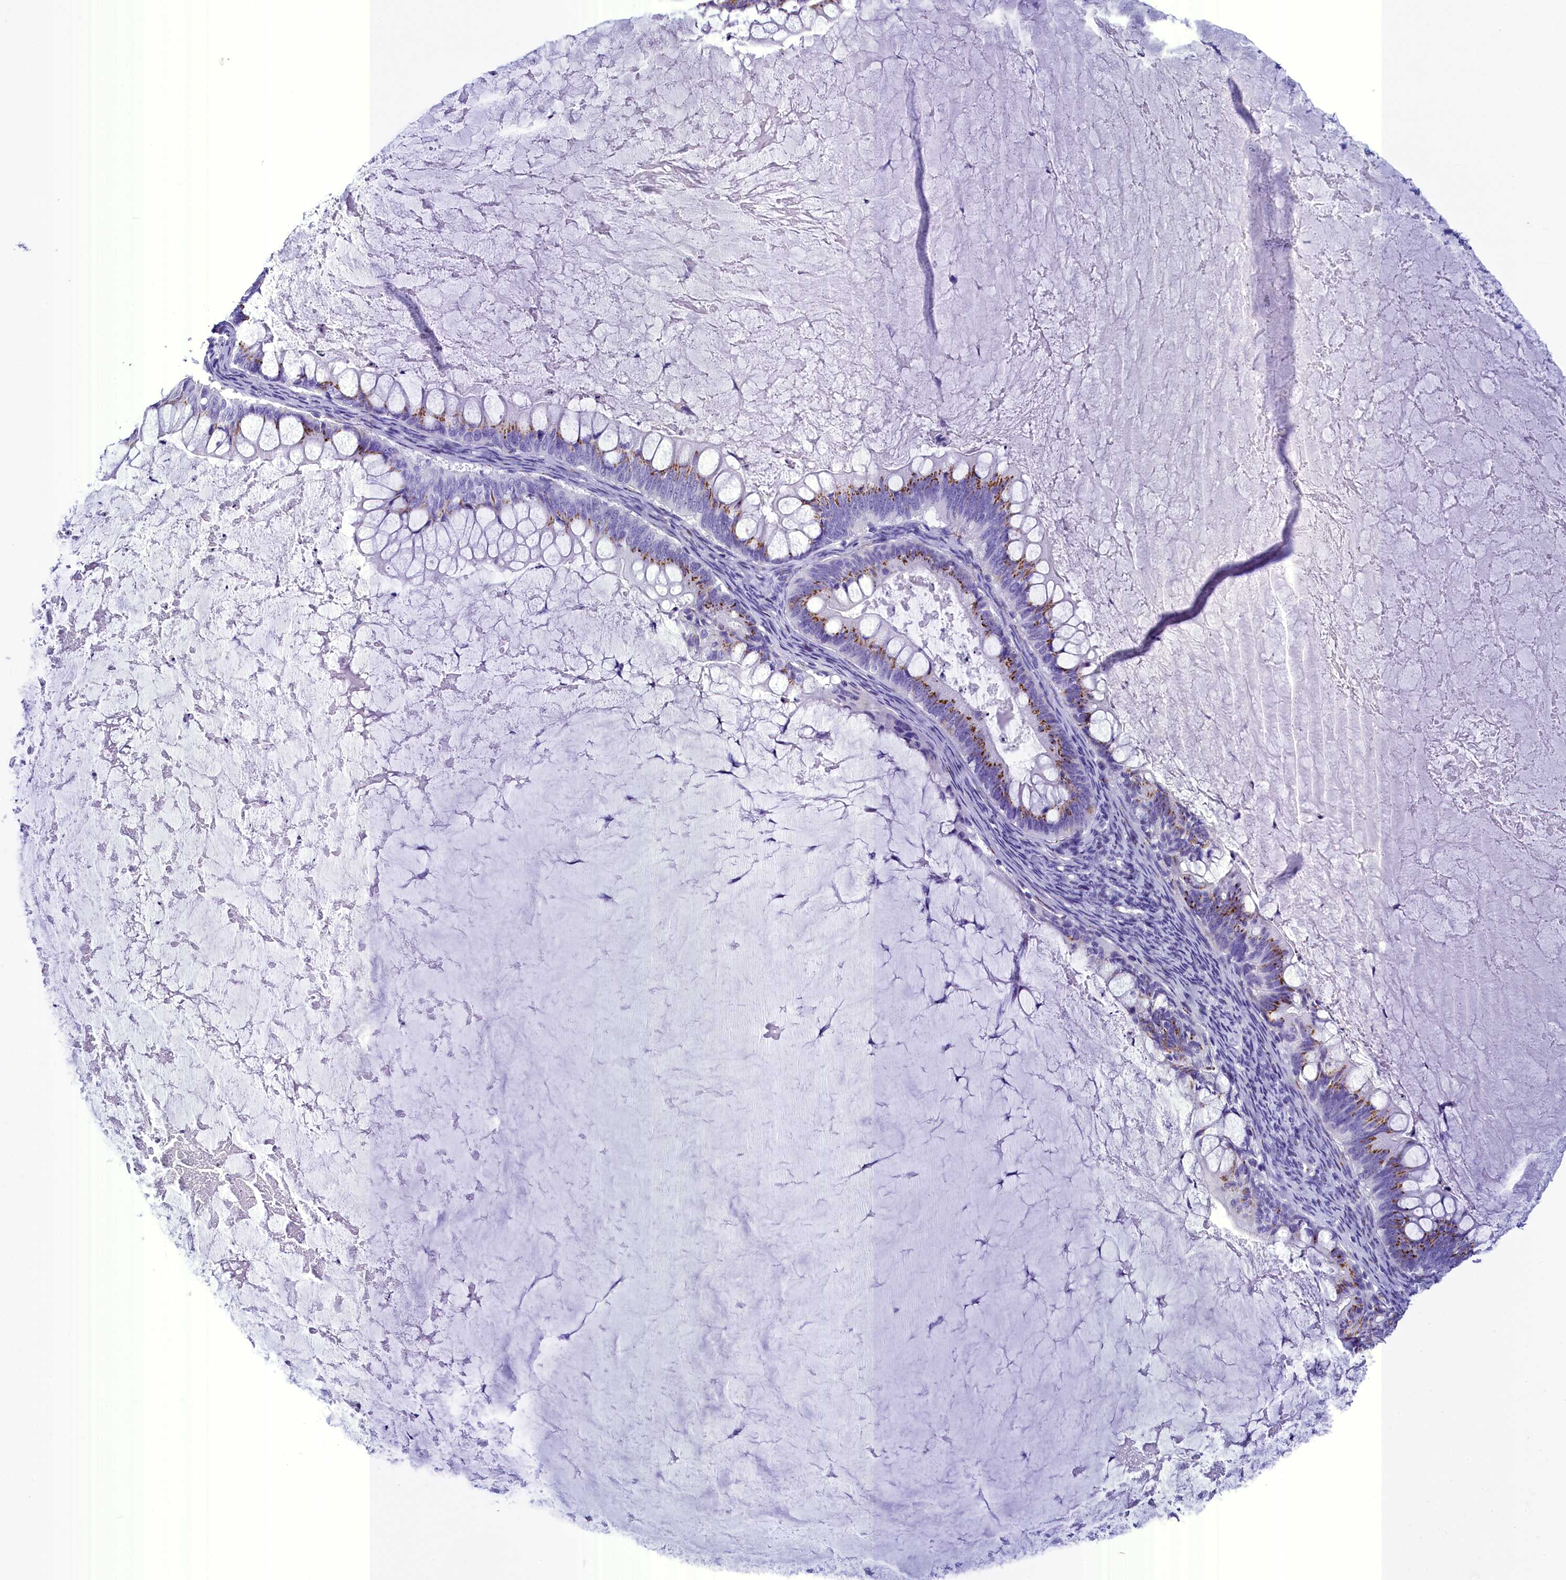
{"staining": {"intensity": "moderate", "quantity": ">75%", "location": "cytoplasmic/membranous"}, "tissue": "ovarian cancer", "cell_type": "Tumor cells", "image_type": "cancer", "snomed": [{"axis": "morphology", "description": "Cystadenocarcinoma, mucinous, NOS"}, {"axis": "topography", "description": "Ovary"}], "caption": "Mucinous cystadenocarcinoma (ovarian) was stained to show a protein in brown. There is medium levels of moderate cytoplasmic/membranous staining in approximately >75% of tumor cells.", "gene": "AP3B2", "patient": {"sex": "female", "age": 61}}